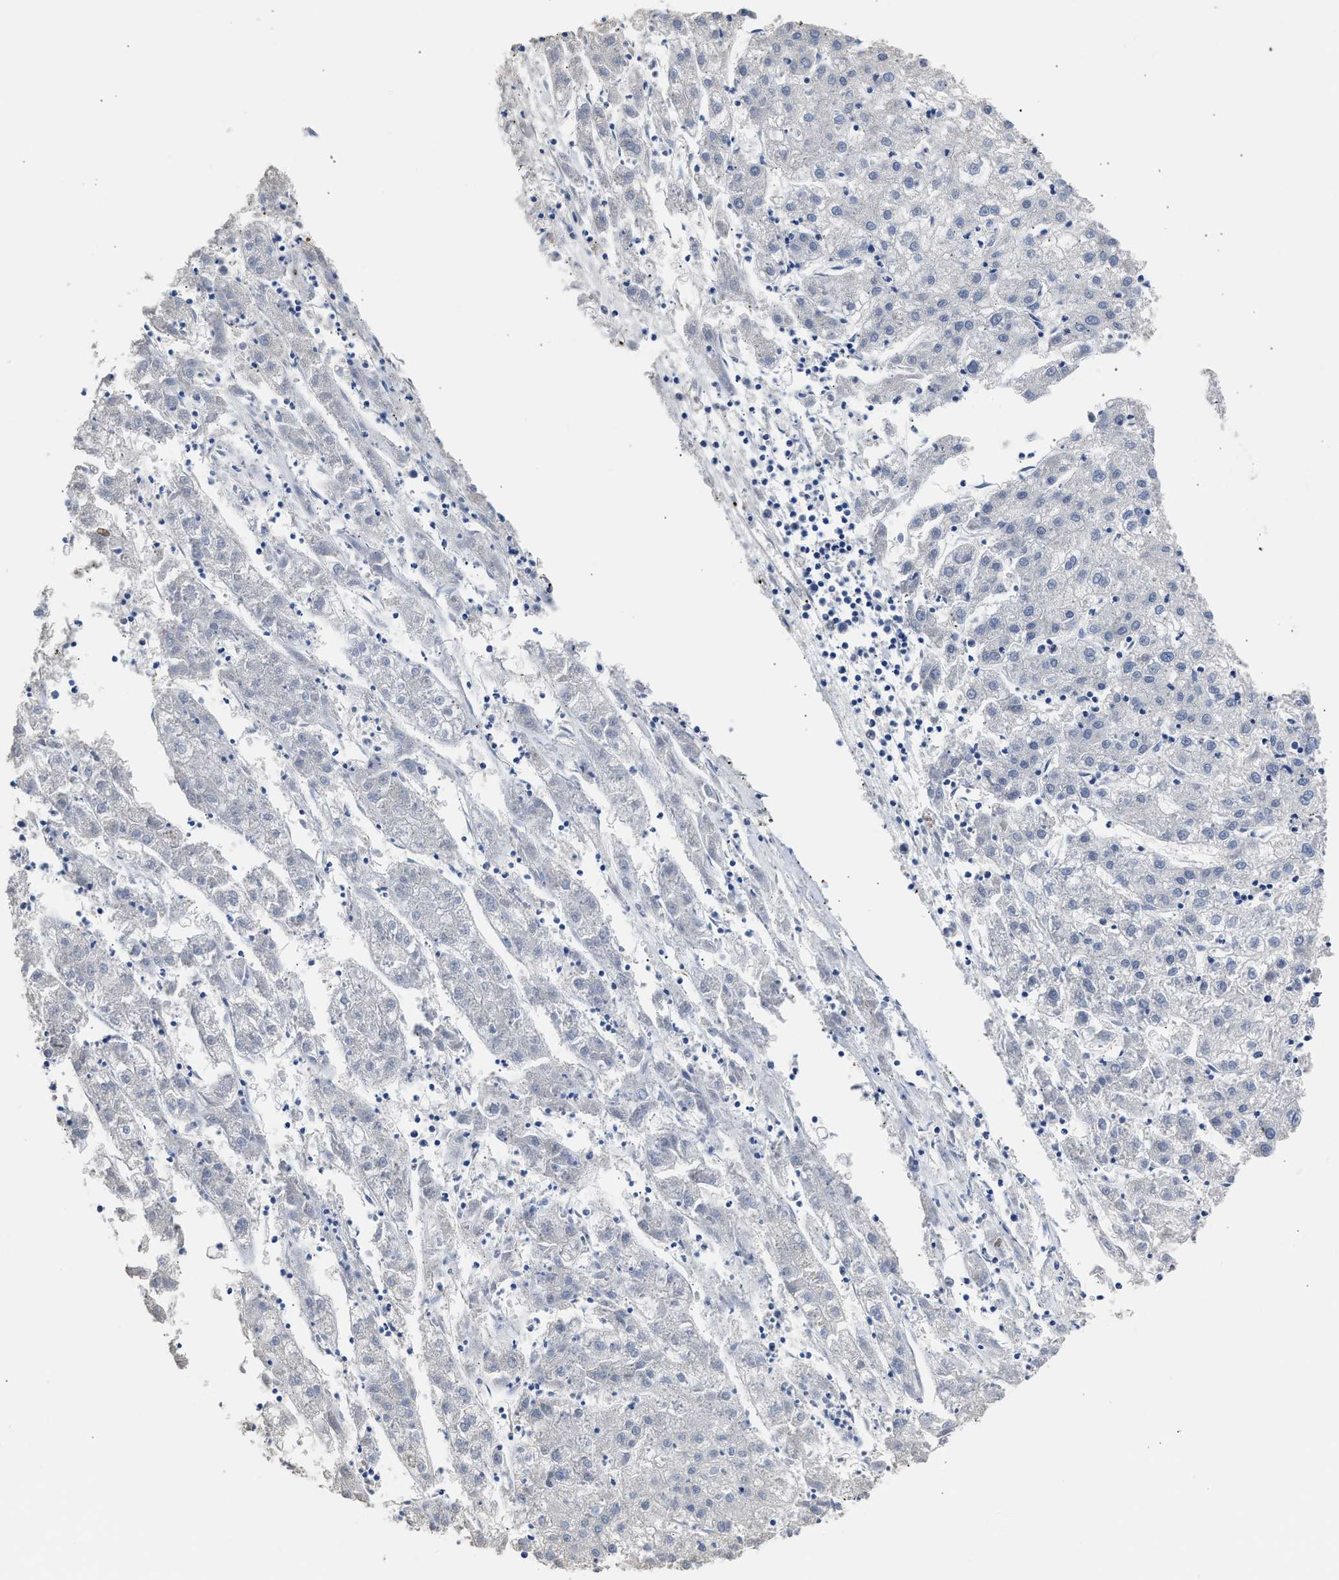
{"staining": {"intensity": "negative", "quantity": "none", "location": "none"}, "tissue": "liver cancer", "cell_type": "Tumor cells", "image_type": "cancer", "snomed": [{"axis": "morphology", "description": "Carcinoma, Hepatocellular, NOS"}, {"axis": "topography", "description": "Liver"}], "caption": "Immunohistochemistry photomicrograph of neoplastic tissue: liver cancer stained with DAB (3,3'-diaminobenzidine) shows no significant protein staining in tumor cells.", "gene": "XPO5", "patient": {"sex": "male", "age": 72}}